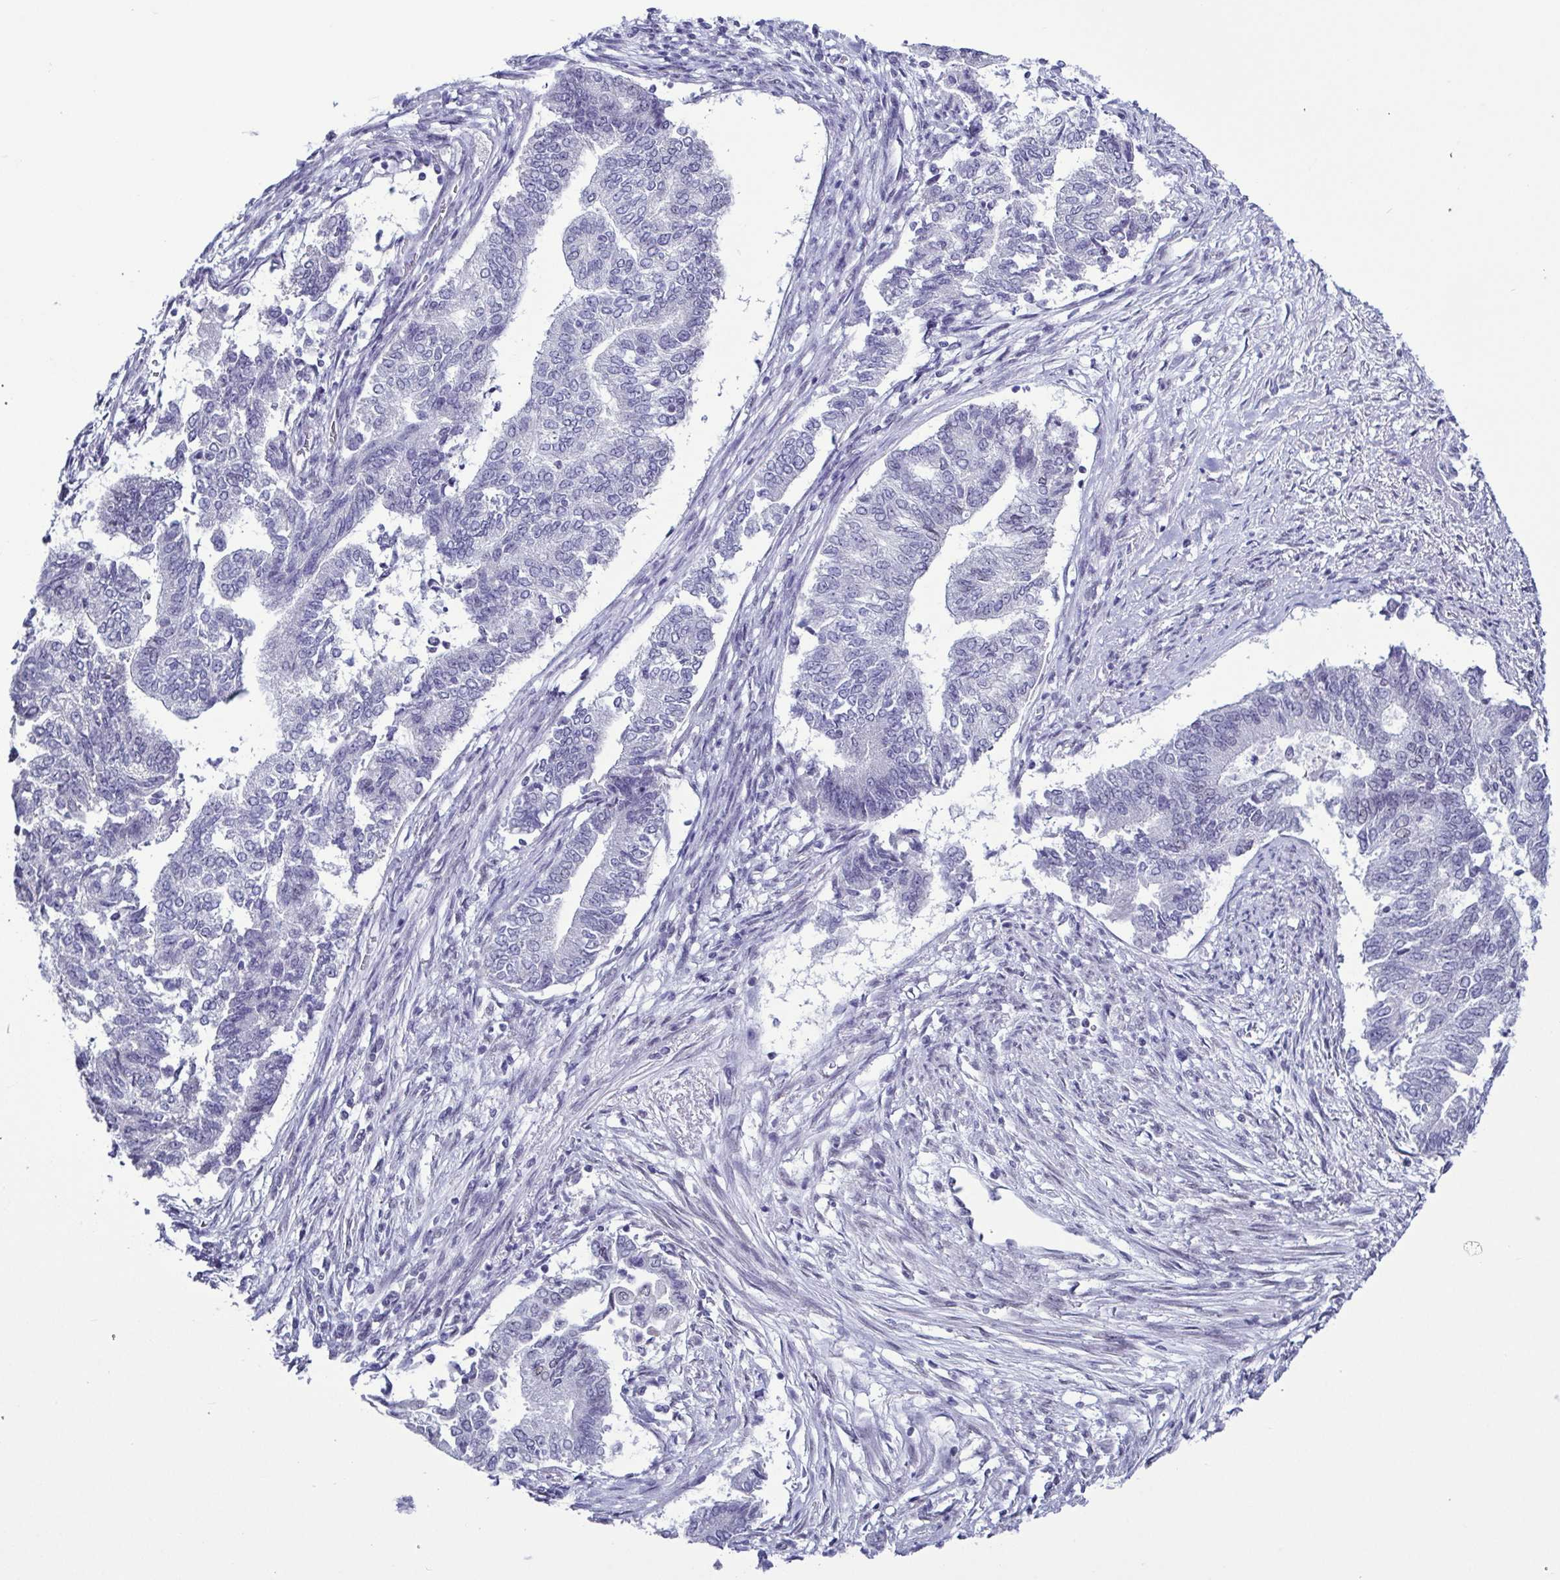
{"staining": {"intensity": "negative", "quantity": "none", "location": "none"}, "tissue": "endometrial cancer", "cell_type": "Tumor cells", "image_type": "cancer", "snomed": [{"axis": "morphology", "description": "Adenocarcinoma, NOS"}, {"axis": "topography", "description": "Endometrium"}], "caption": "High power microscopy image of an immunohistochemistry (IHC) histopathology image of endometrial cancer, revealing no significant staining in tumor cells. Nuclei are stained in blue.", "gene": "TMEM92", "patient": {"sex": "female", "age": 65}}